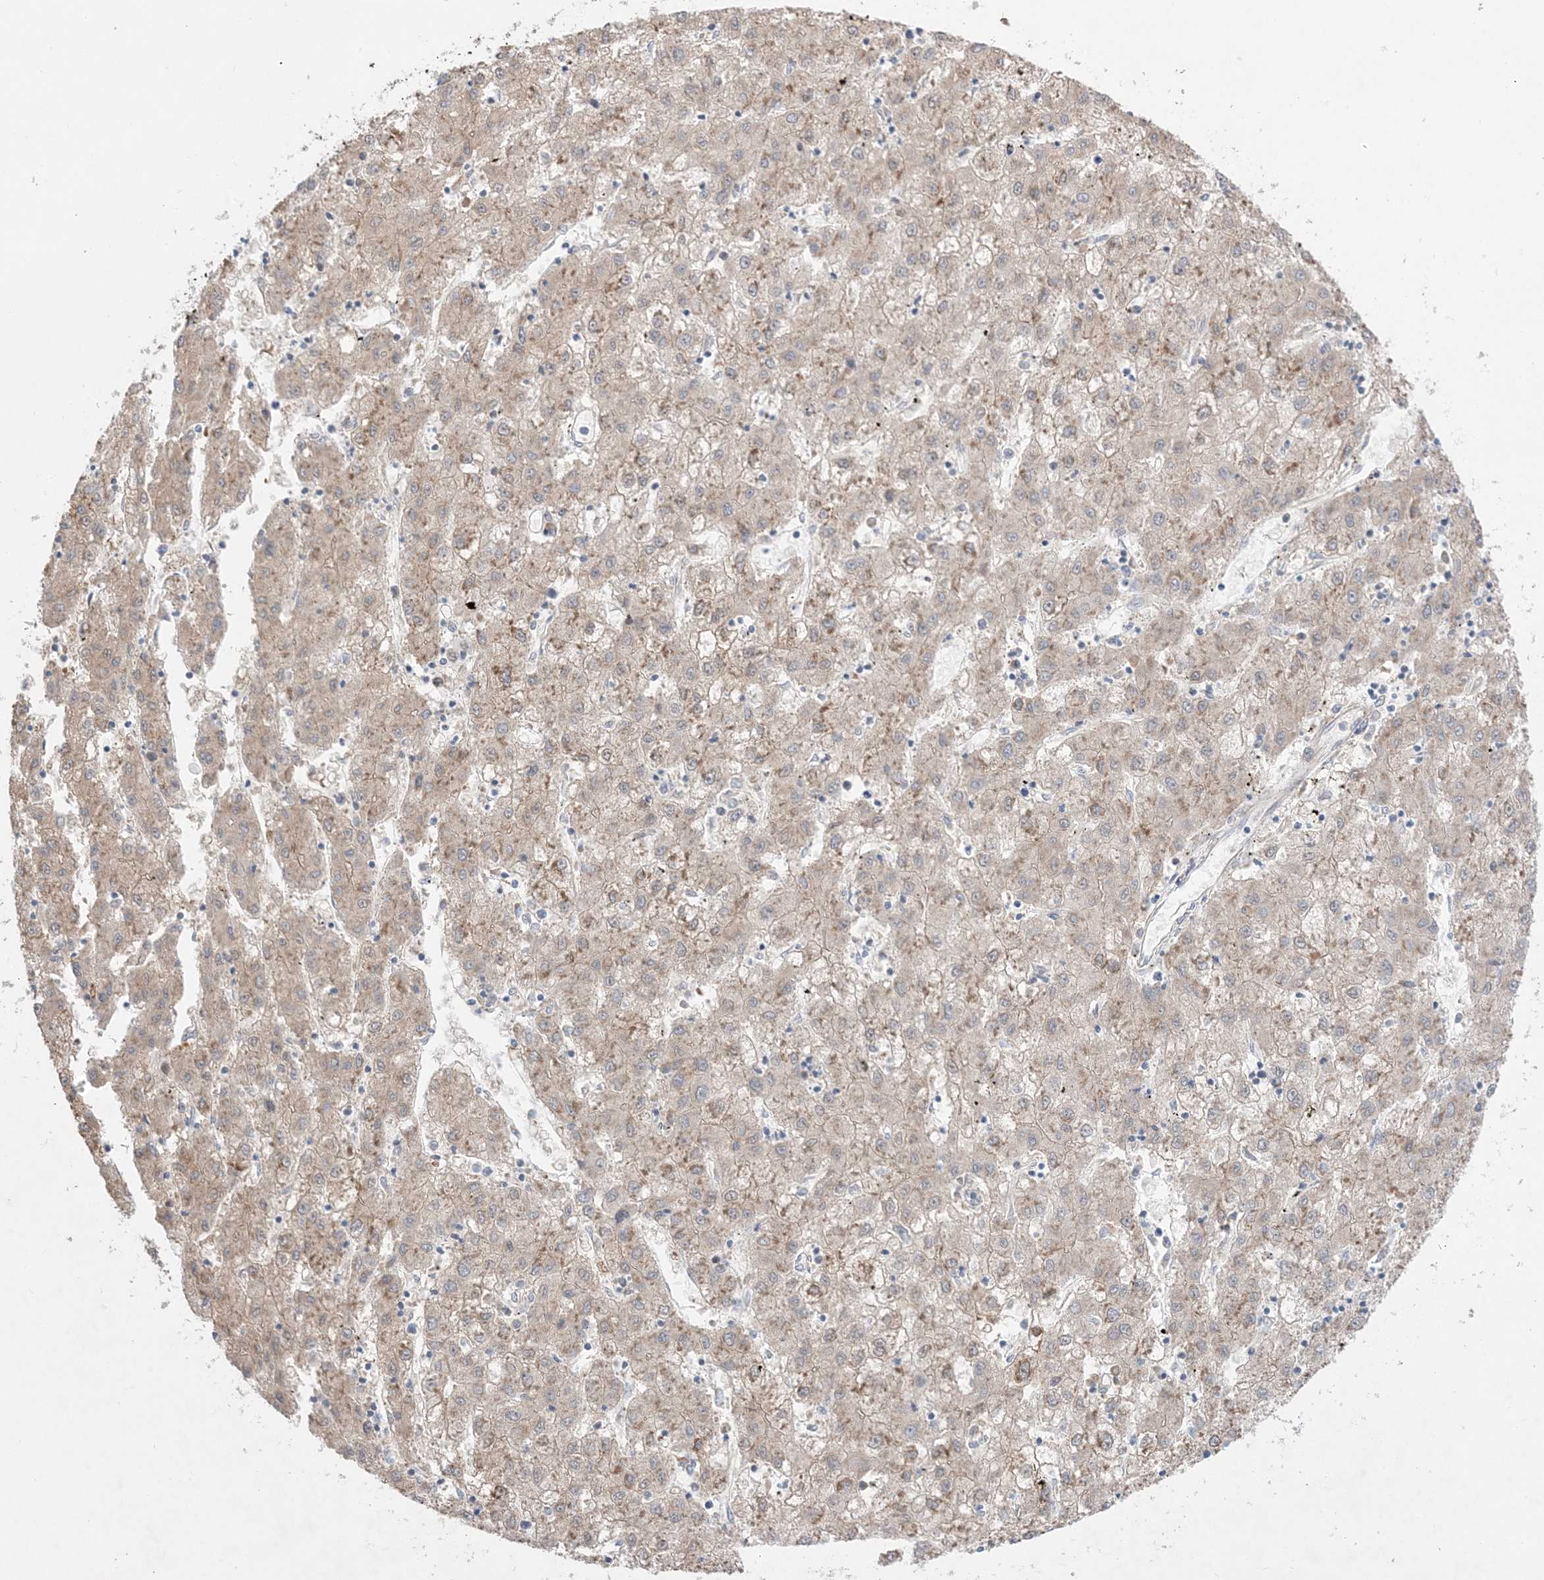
{"staining": {"intensity": "weak", "quantity": ">75%", "location": "cytoplasmic/membranous"}, "tissue": "liver cancer", "cell_type": "Tumor cells", "image_type": "cancer", "snomed": [{"axis": "morphology", "description": "Carcinoma, Hepatocellular, NOS"}, {"axis": "topography", "description": "Liver"}], "caption": "Brown immunohistochemical staining in human liver cancer (hepatocellular carcinoma) reveals weak cytoplasmic/membranous positivity in about >75% of tumor cells.", "gene": "MMGT1", "patient": {"sex": "male", "age": 72}}